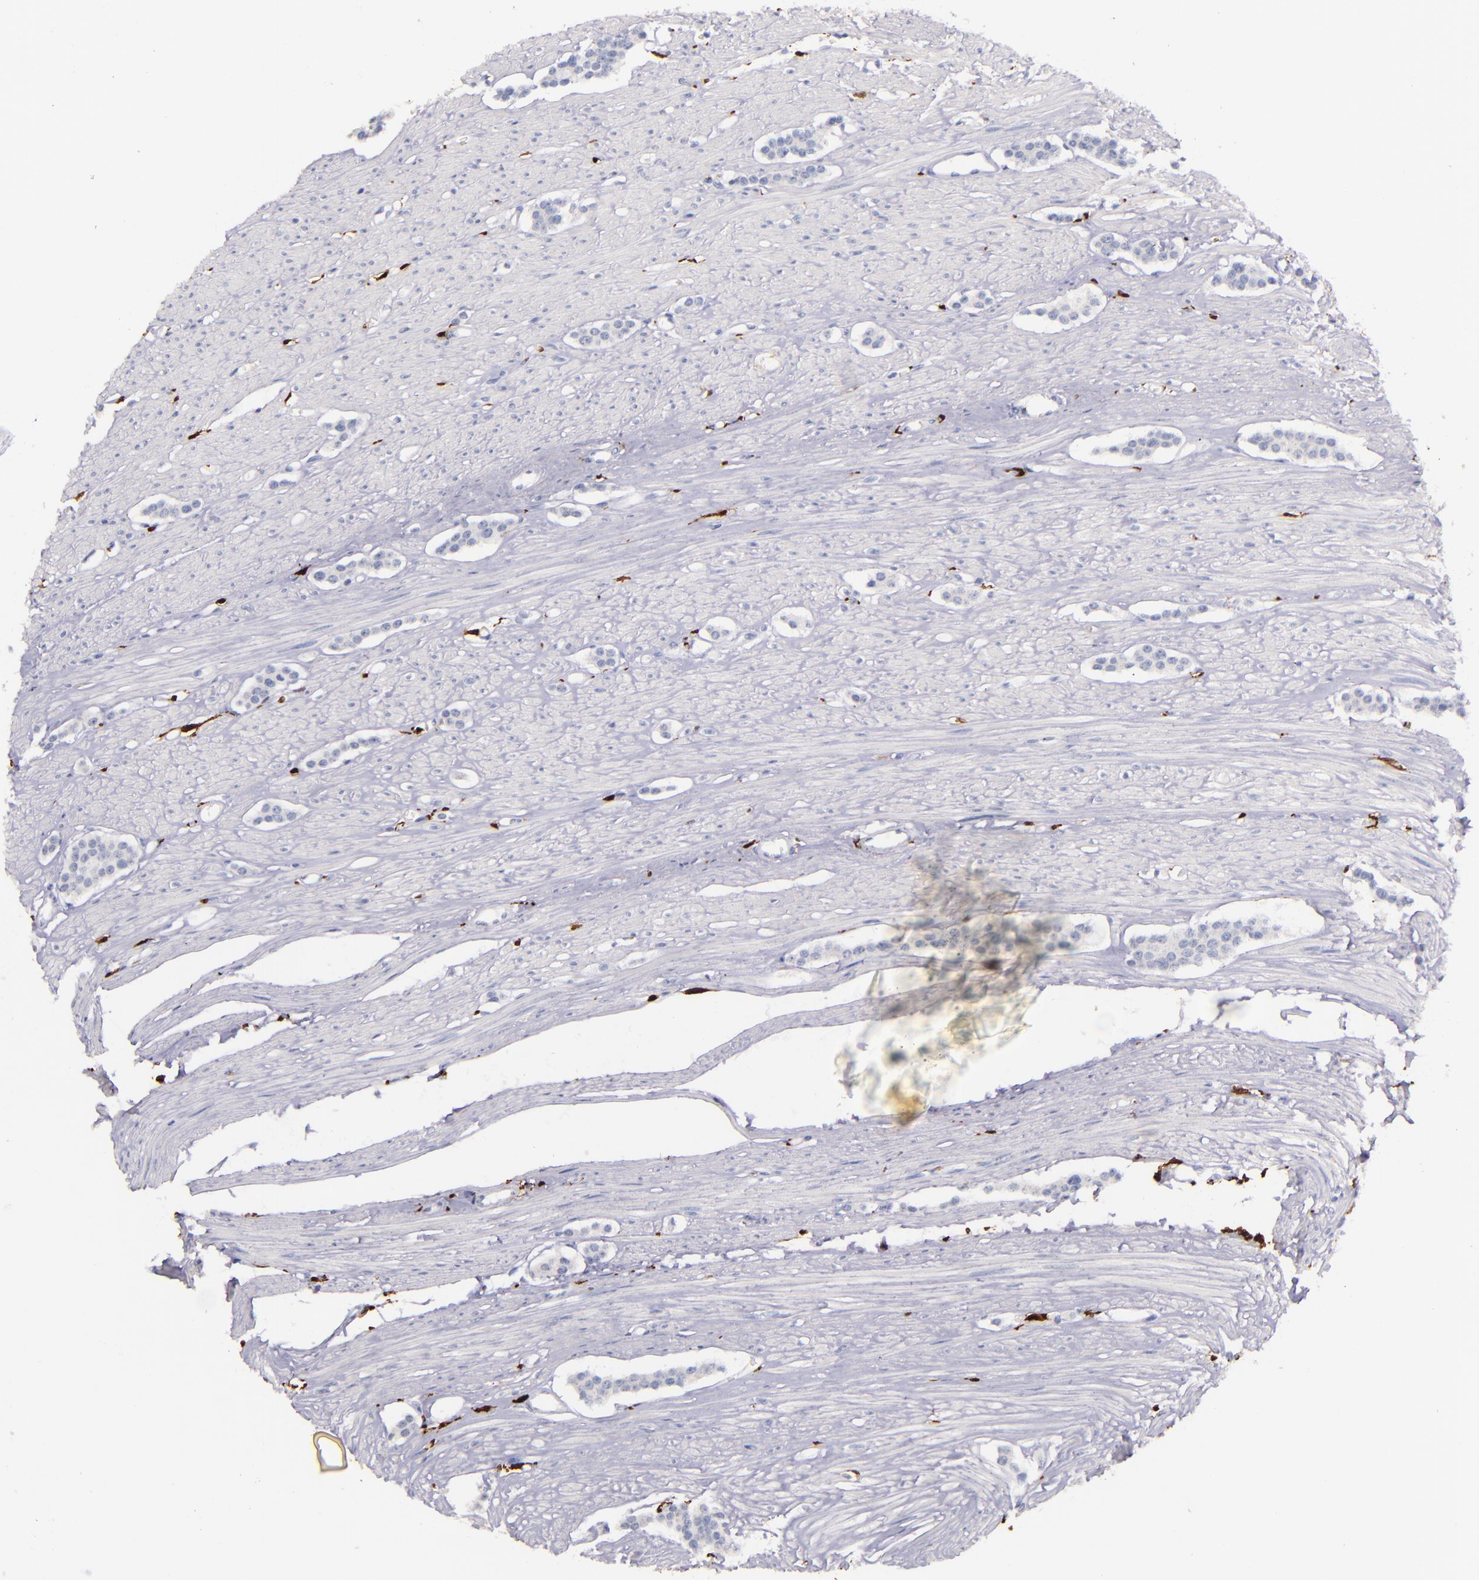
{"staining": {"intensity": "negative", "quantity": "none", "location": "none"}, "tissue": "carcinoid", "cell_type": "Tumor cells", "image_type": "cancer", "snomed": [{"axis": "morphology", "description": "Carcinoid, malignant, NOS"}, {"axis": "topography", "description": "Small intestine"}], "caption": "IHC of human carcinoid shows no staining in tumor cells.", "gene": "F13A1", "patient": {"sex": "male", "age": 60}}